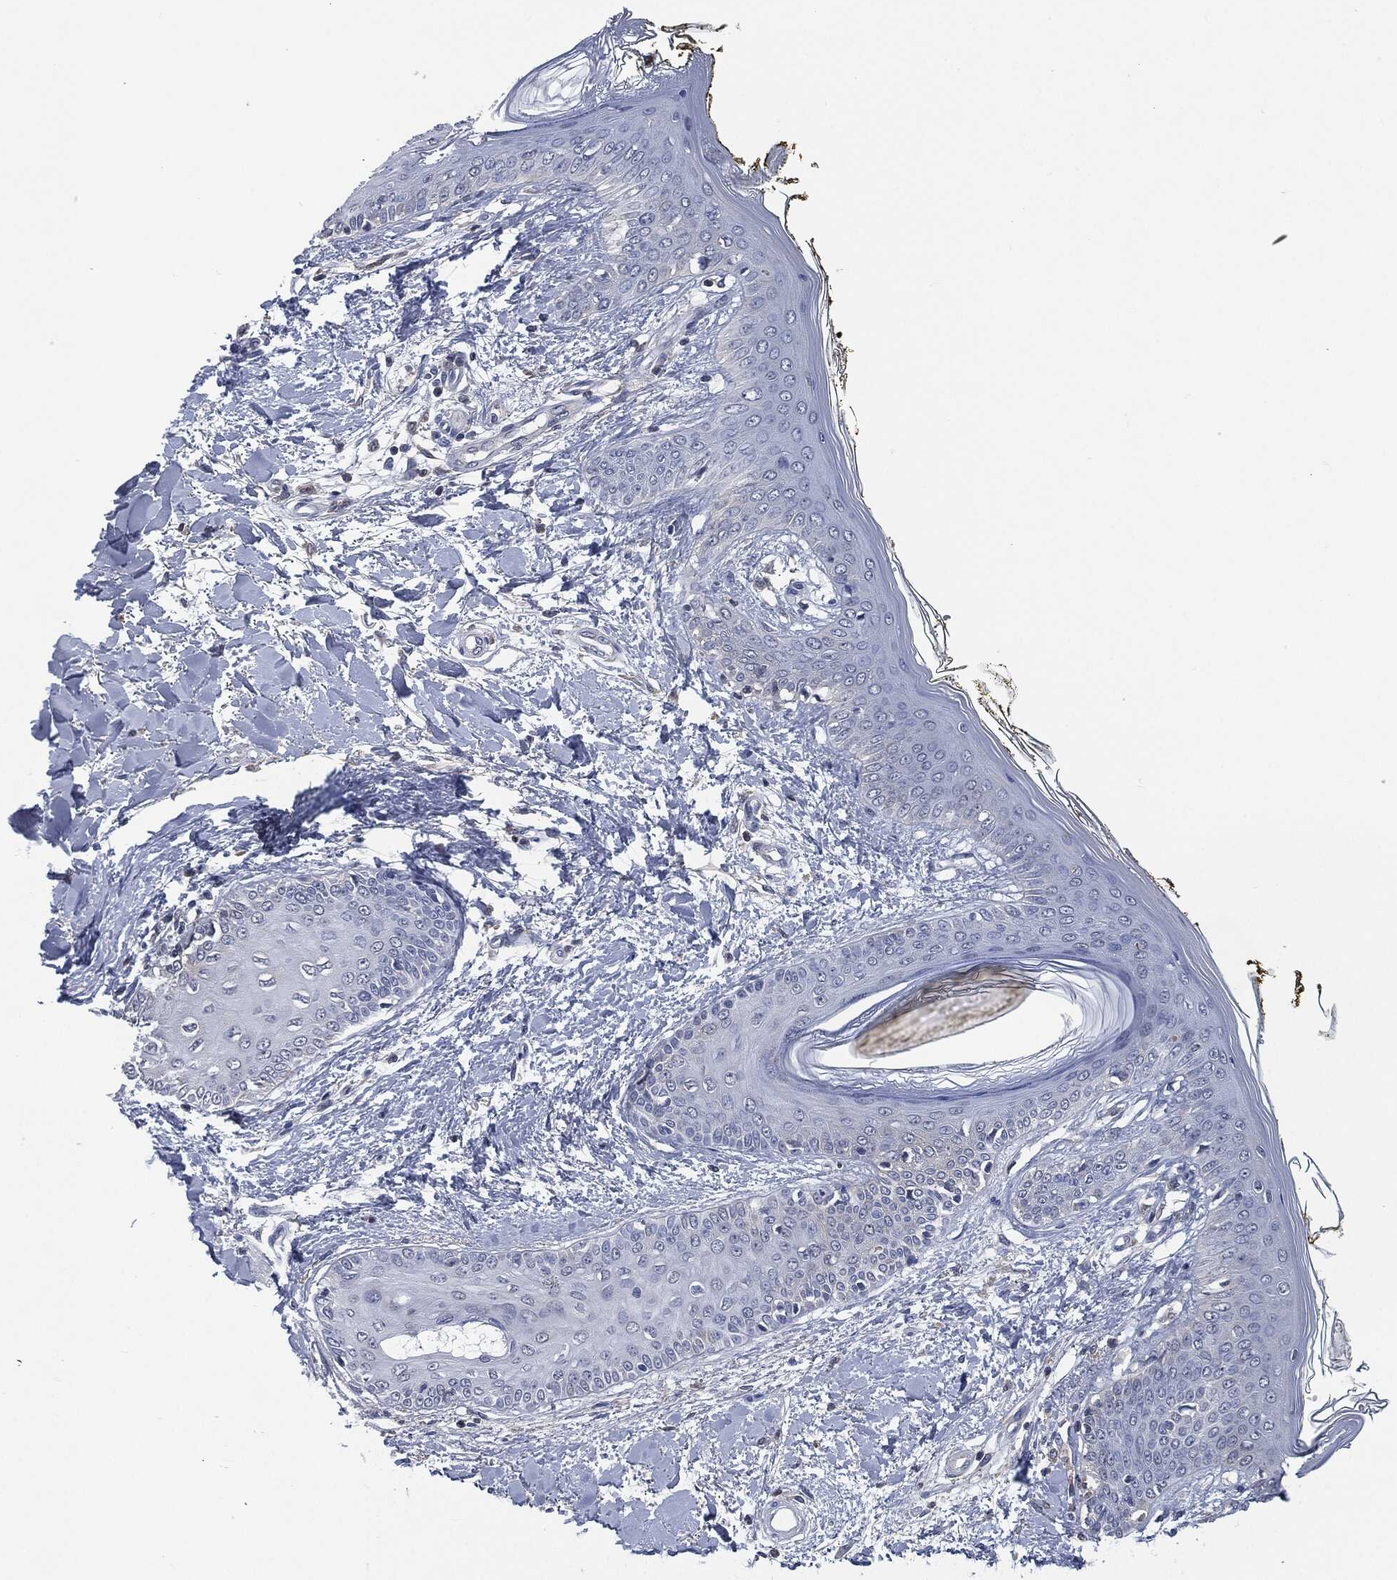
{"staining": {"intensity": "negative", "quantity": "none", "location": "none"}, "tissue": "skin", "cell_type": "Fibroblasts", "image_type": "normal", "snomed": [{"axis": "morphology", "description": "Normal tissue, NOS"}, {"axis": "morphology", "description": "Malignant melanoma, NOS"}, {"axis": "topography", "description": "Skin"}], "caption": "This image is of benign skin stained with immunohistochemistry to label a protein in brown with the nuclei are counter-stained blue. There is no positivity in fibroblasts. The staining was performed using DAB (3,3'-diaminobenzidine) to visualize the protein expression in brown, while the nuclei were stained in blue with hematoxylin (Magnification: 20x).", "gene": "IL2RG", "patient": {"sex": "female", "age": 34}}